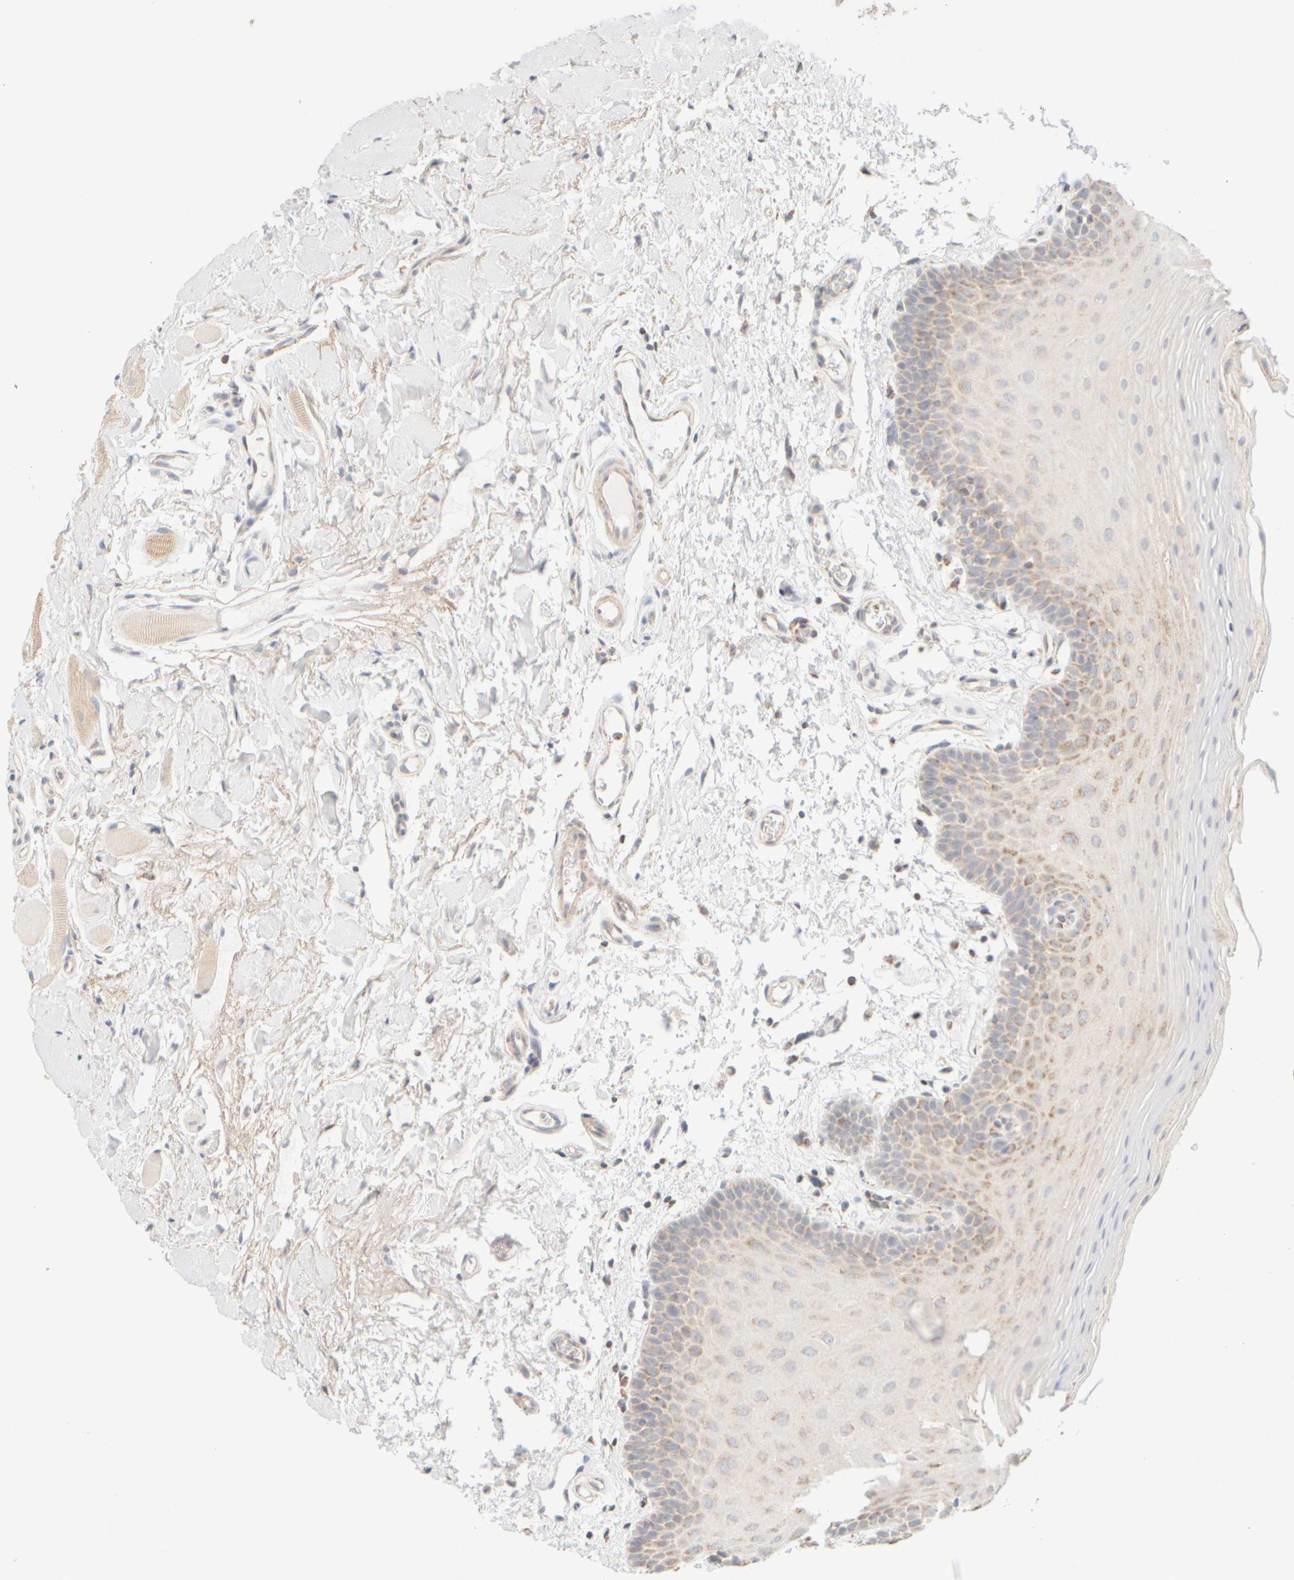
{"staining": {"intensity": "moderate", "quantity": "<25%", "location": "cytoplasmic/membranous"}, "tissue": "oral mucosa", "cell_type": "Squamous epithelial cells", "image_type": "normal", "snomed": [{"axis": "morphology", "description": "Normal tissue, NOS"}, {"axis": "topography", "description": "Oral tissue"}], "caption": "This micrograph displays immunohistochemistry staining of normal human oral mucosa, with low moderate cytoplasmic/membranous staining in about <25% of squamous epithelial cells.", "gene": "APBB2", "patient": {"sex": "male", "age": 62}}